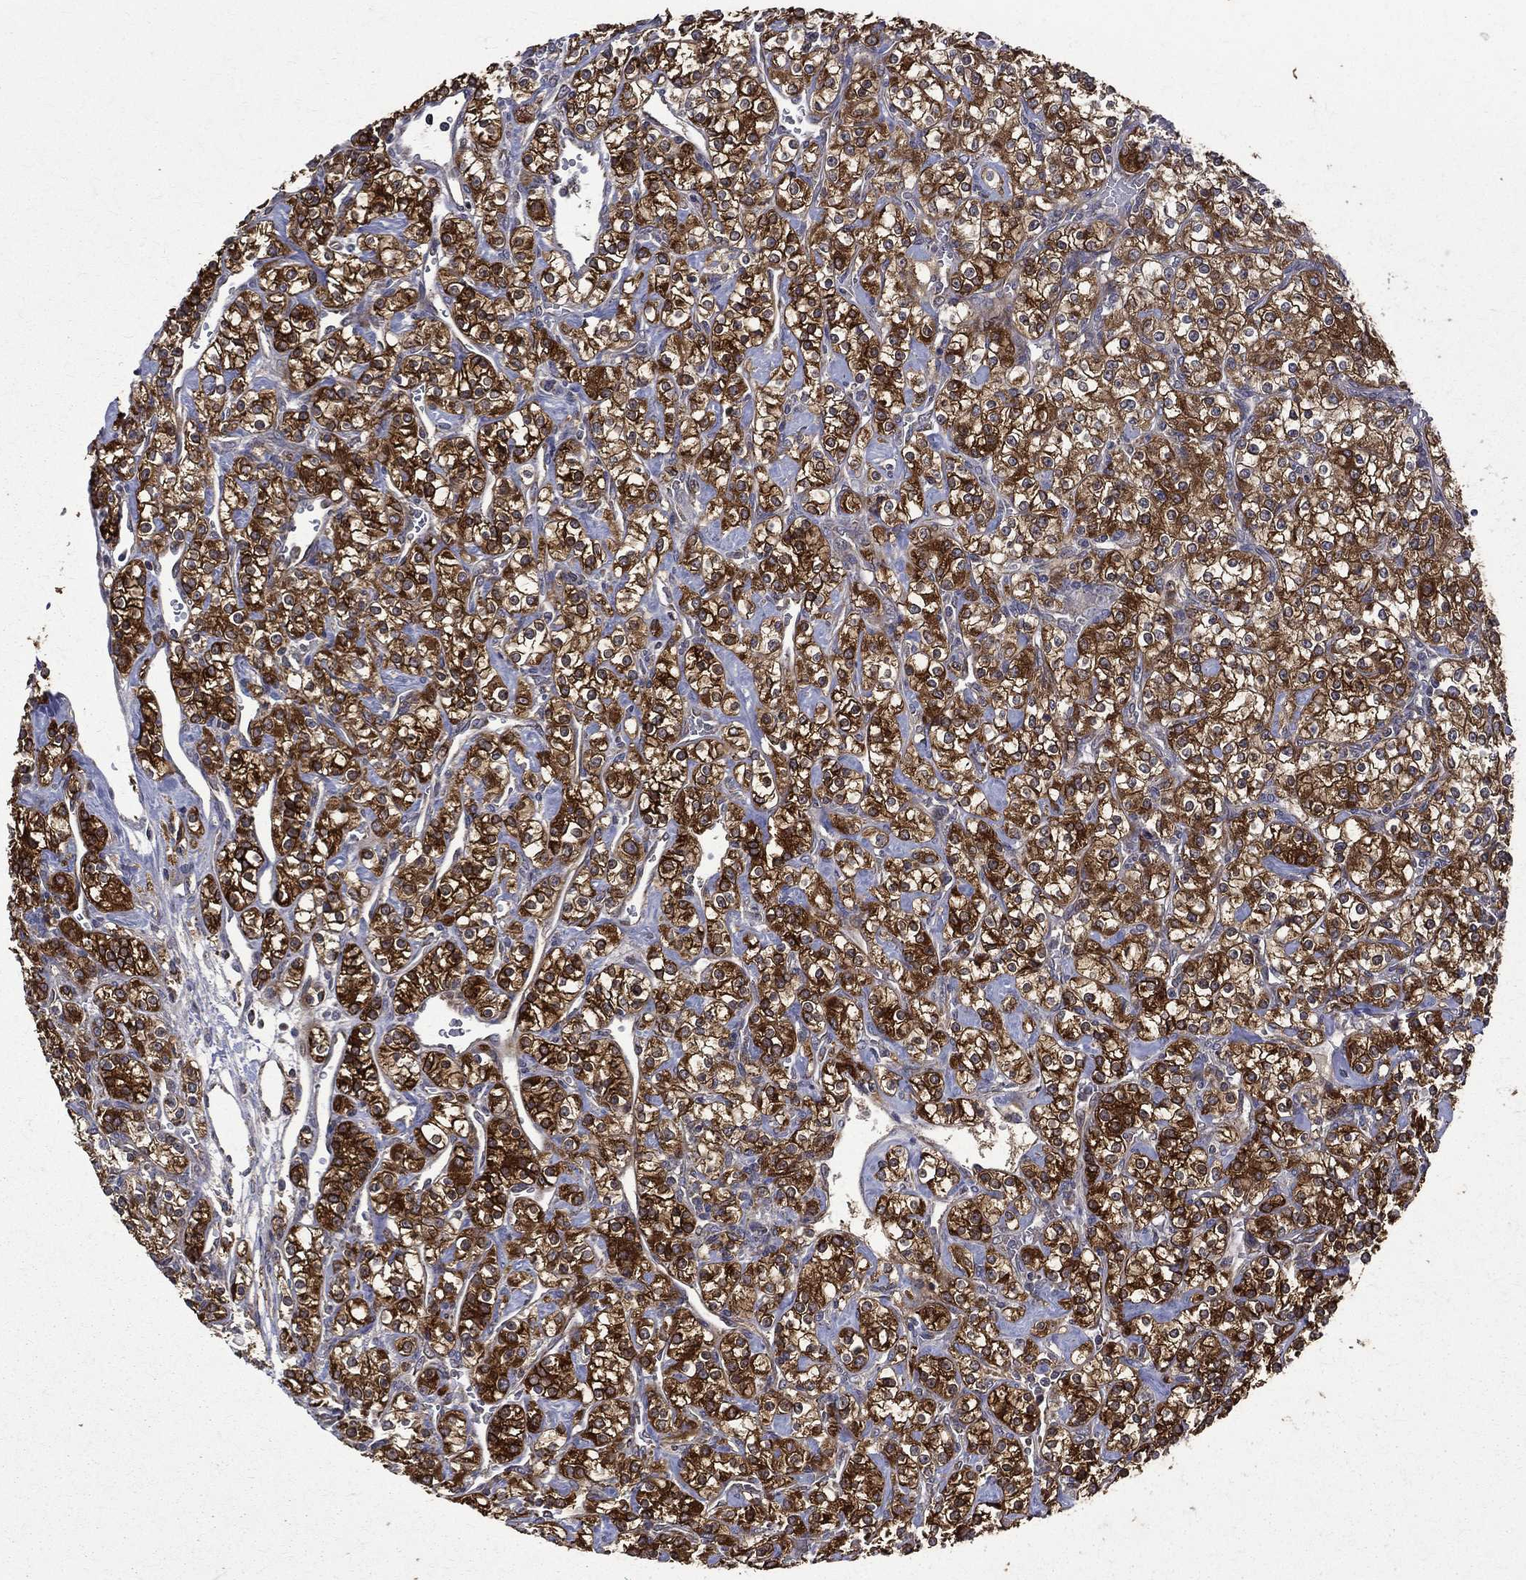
{"staining": {"intensity": "strong", "quantity": ">75%", "location": "cytoplasmic/membranous"}, "tissue": "renal cancer", "cell_type": "Tumor cells", "image_type": "cancer", "snomed": [{"axis": "morphology", "description": "Adenocarcinoma, NOS"}, {"axis": "topography", "description": "Kidney"}], "caption": "A brown stain labels strong cytoplasmic/membranous expression of a protein in human renal cancer tumor cells.", "gene": "RPGR", "patient": {"sex": "male", "age": 77}}